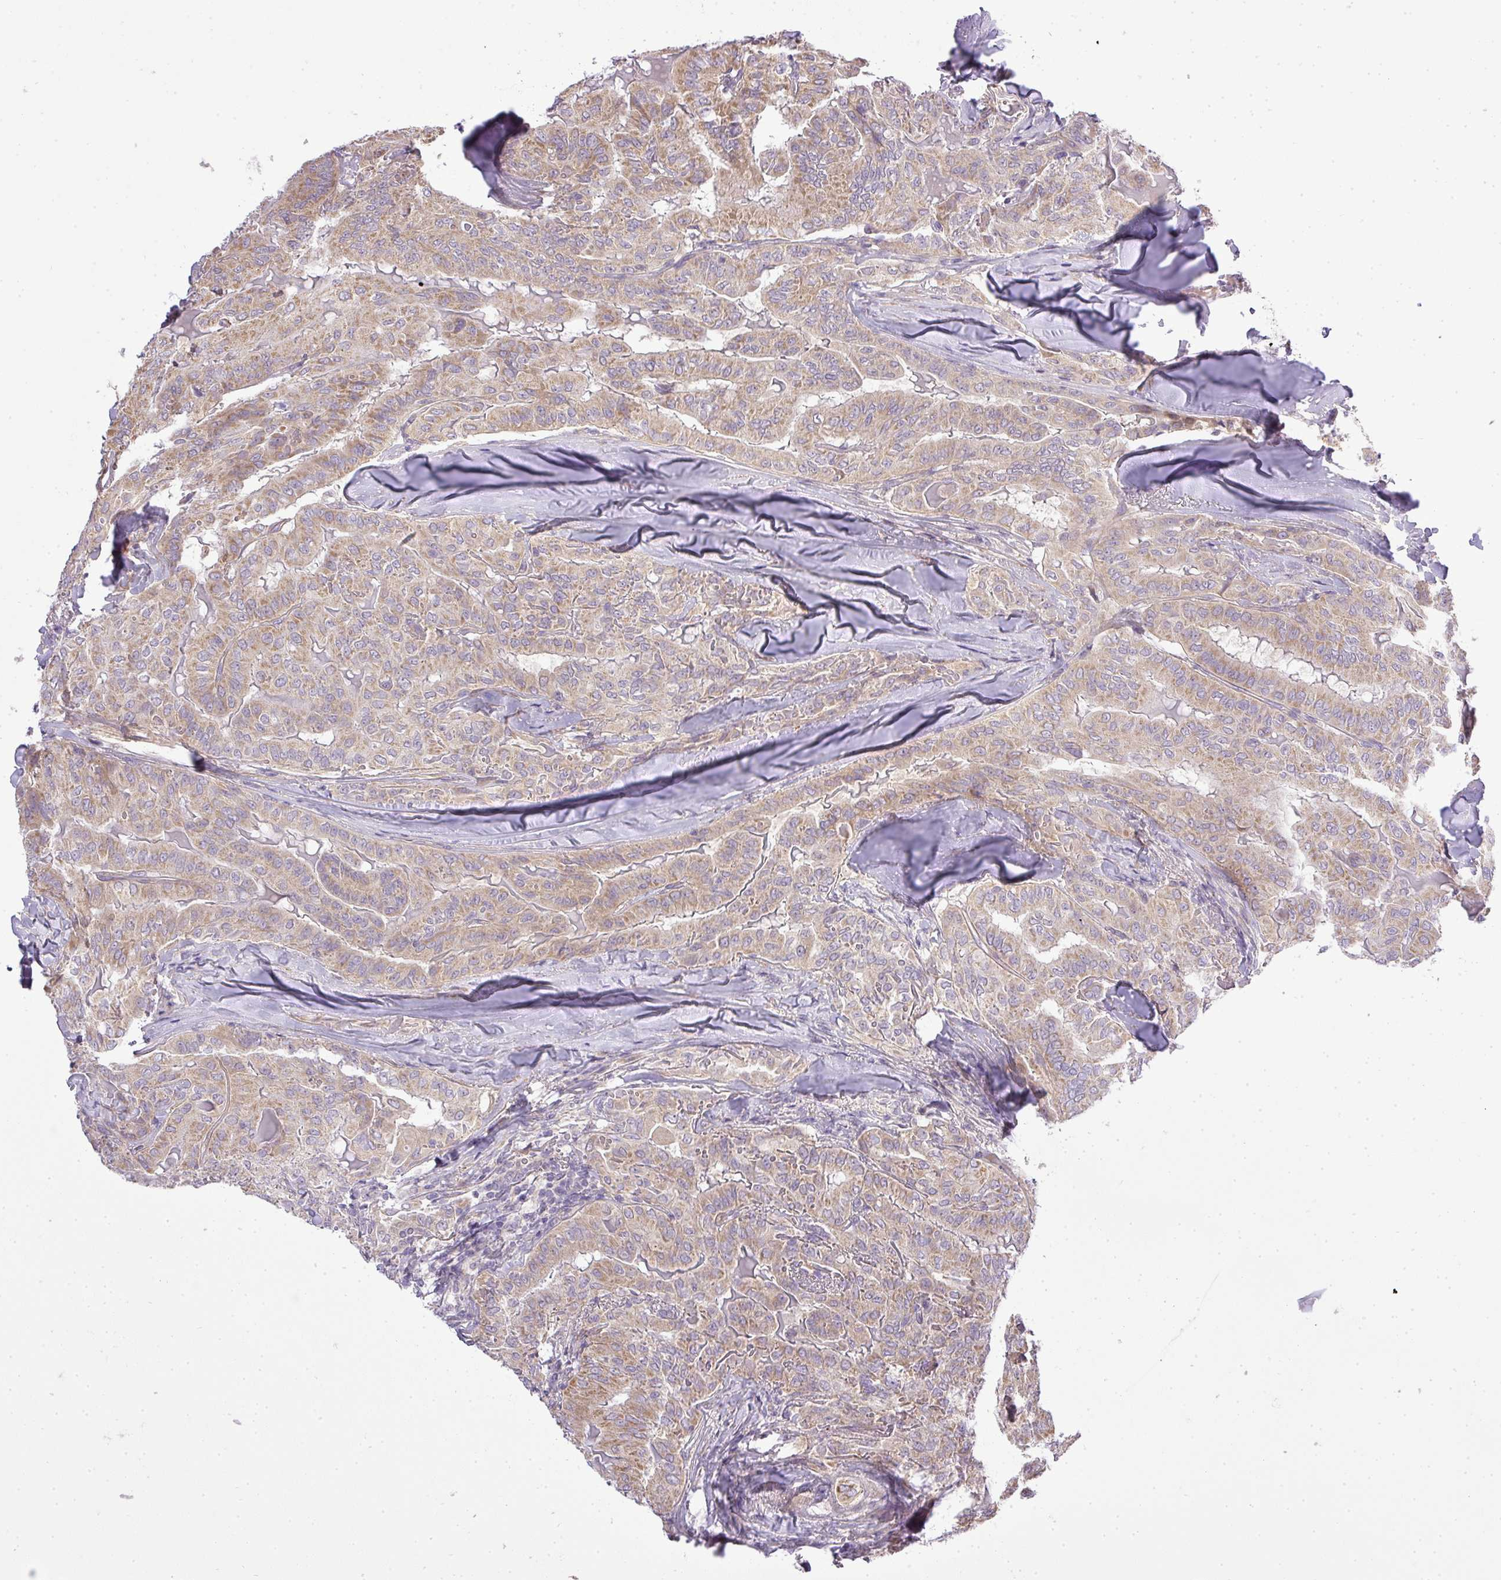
{"staining": {"intensity": "moderate", "quantity": ">75%", "location": "cytoplasmic/membranous"}, "tissue": "thyroid cancer", "cell_type": "Tumor cells", "image_type": "cancer", "snomed": [{"axis": "morphology", "description": "Papillary adenocarcinoma, NOS"}, {"axis": "topography", "description": "Thyroid gland"}], "caption": "Protein expression analysis of human thyroid cancer (papillary adenocarcinoma) reveals moderate cytoplasmic/membranous expression in approximately >75% of tumor cells.", "gene": "ZDHHC1", "patient": {"sex": "female", "age": 68}}